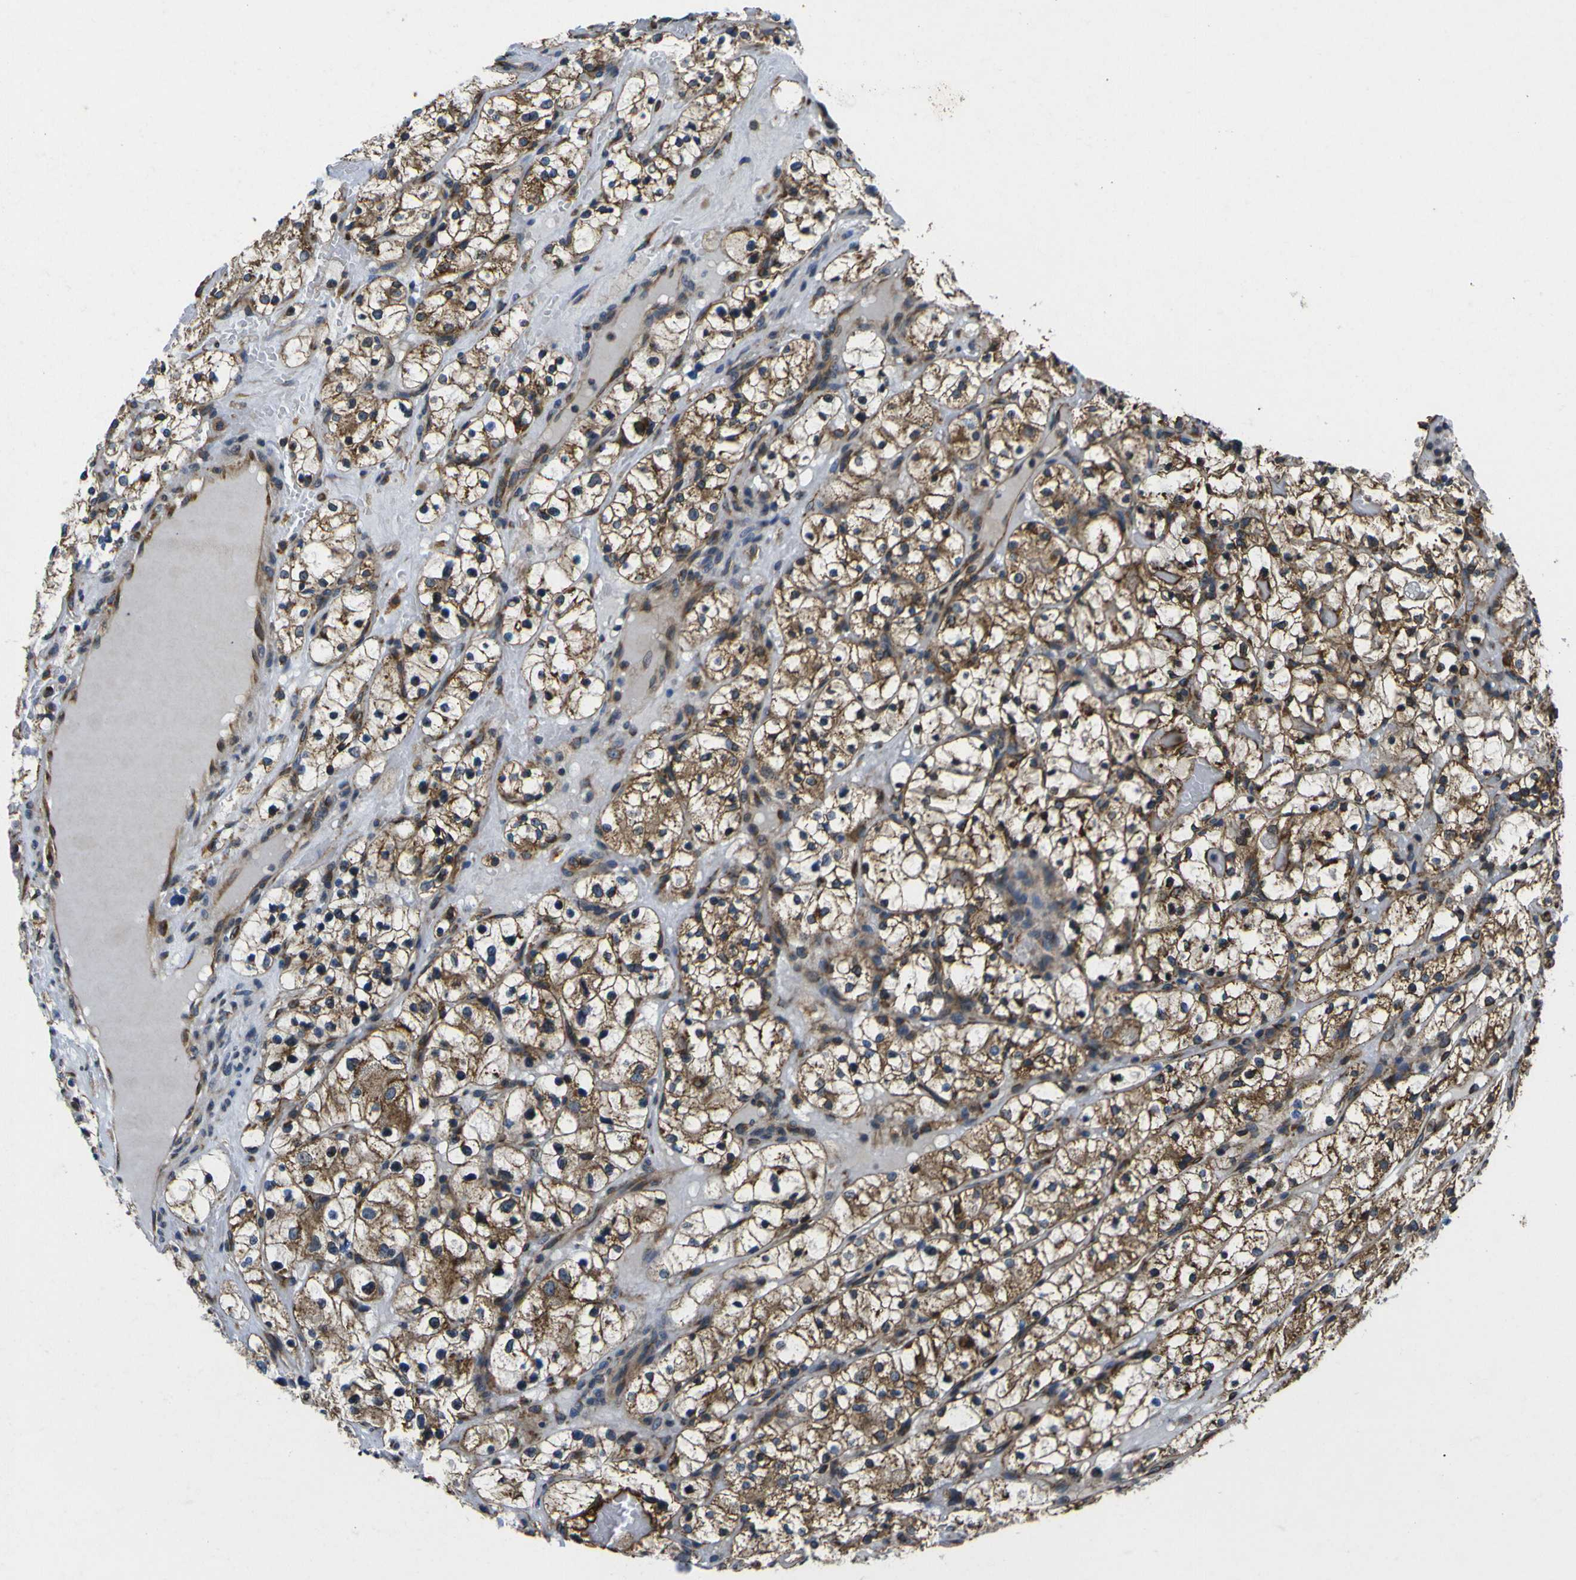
{"staining": {"intensity": "moderate", "quantity": ">75%", "location": "cytoplasmic/membranous"}, "tissue": "renal cancer", "cell_type": "Tumor cells", "image_type": "cancer", "snomed": [{"axis": "morphology", "description": "Adenocarcinoma, NOS"}, {"axis": "topography", "description": "Kidney"}], "caption": "The histopathology image displays a brown stain indicating the presence of a protein in the cytoplasmic/membranous of tumor cells in renal cancer.", "gene": "RPSA", "patient": {"sex": "female", "age": 60}}